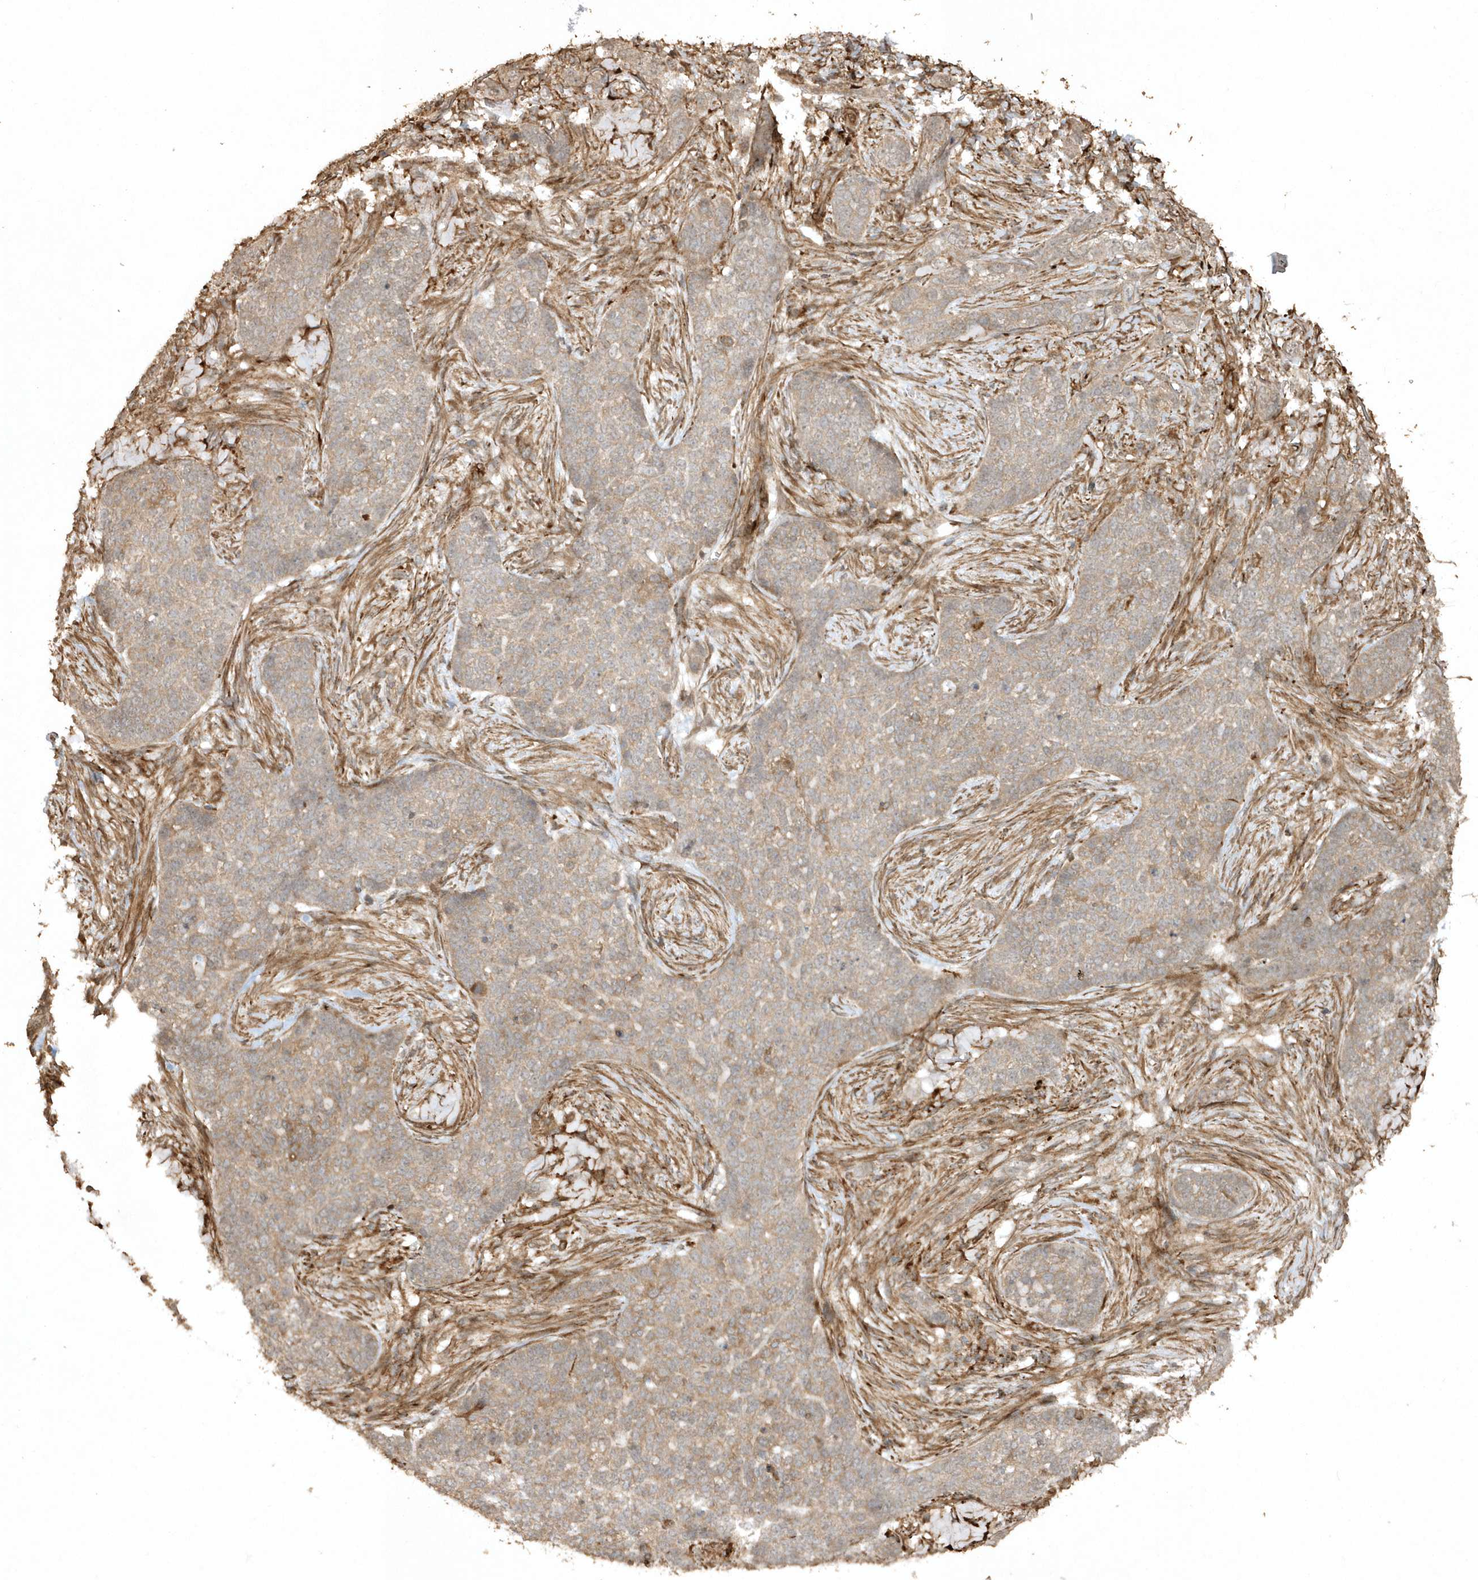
{"staining": {"intensity": "weak", "quantity": ">75%", "location": "cytoplasmic/membranous"}, "tissue": "skin cancer", "cell_type": "Tumor cells", "image_type": "cancer", "snomed": [{"axis": "morphology", "description": "Basal cell carcinoma"}, {"axis": "topography", "description": "Skin"}], "caption": "Weak cytoplasmic/membranous protein staining is appreciated in about >75% of tumor cells in basal cell carcinoma (skin).", "gene": "AVPI1", "patient": {"sex": "male", "age": 85}}